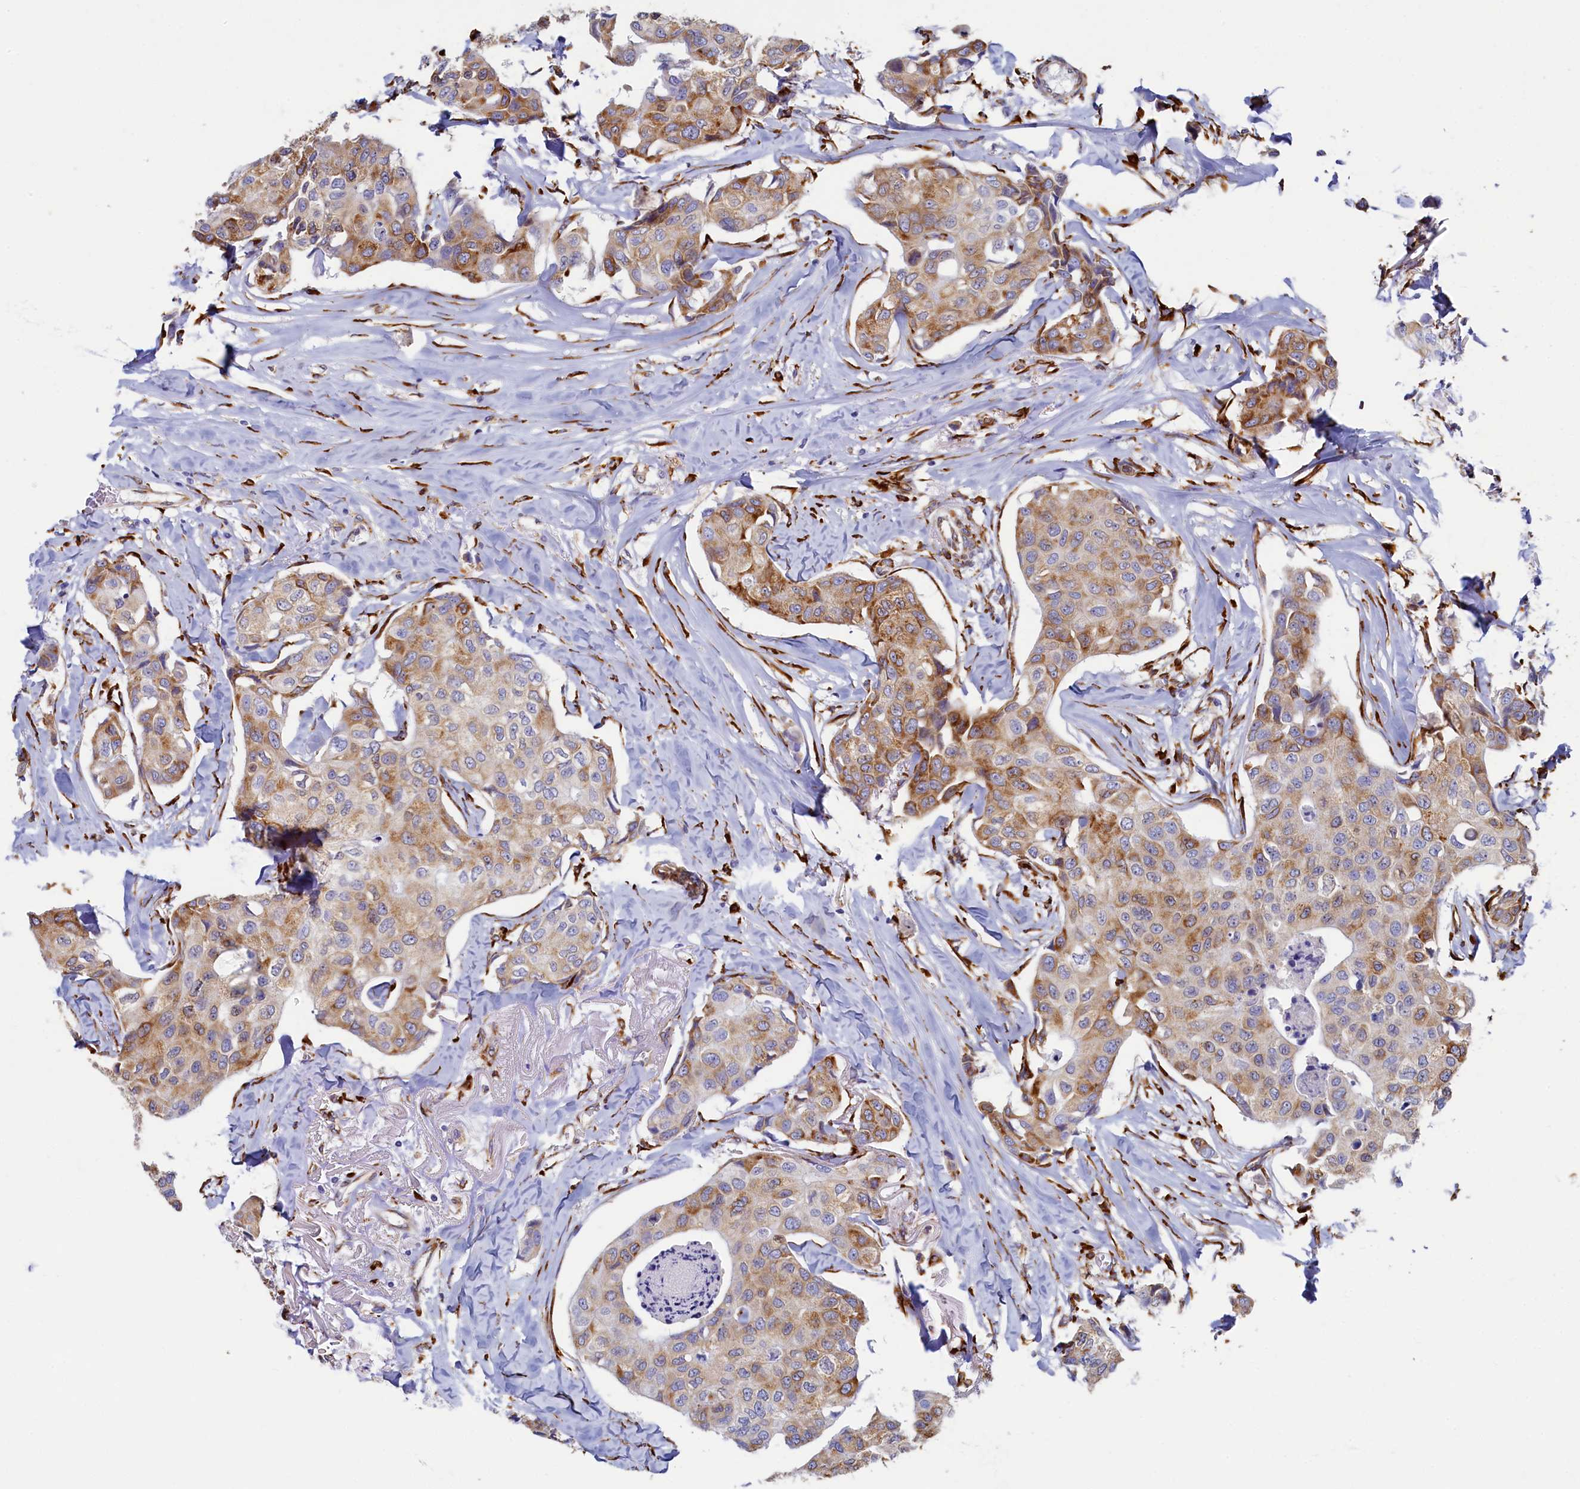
{"staining": {"intensity": "moderate", "quantity": ">75%", "location": "cytoplasmic/membranous"}, "tissue": "breast cancer", "cell_type": "Tumor cells", "image_type": "cancer", "snomed": [{"axis": "morphology", "description": "Duct carcinoma"}, {"axis": "topography", "description": "Breast"}], "caption": "Immunohistochemistry photomicrograph of human breast infiltrating ductal carcinoma stained for a protein (brown), which shows medium levels of moderate cytoplasmic/membranous expression in about >75% of tumor cells.", "gene": "TMEM18", "patient": {"sex": "female", "age": 80}}